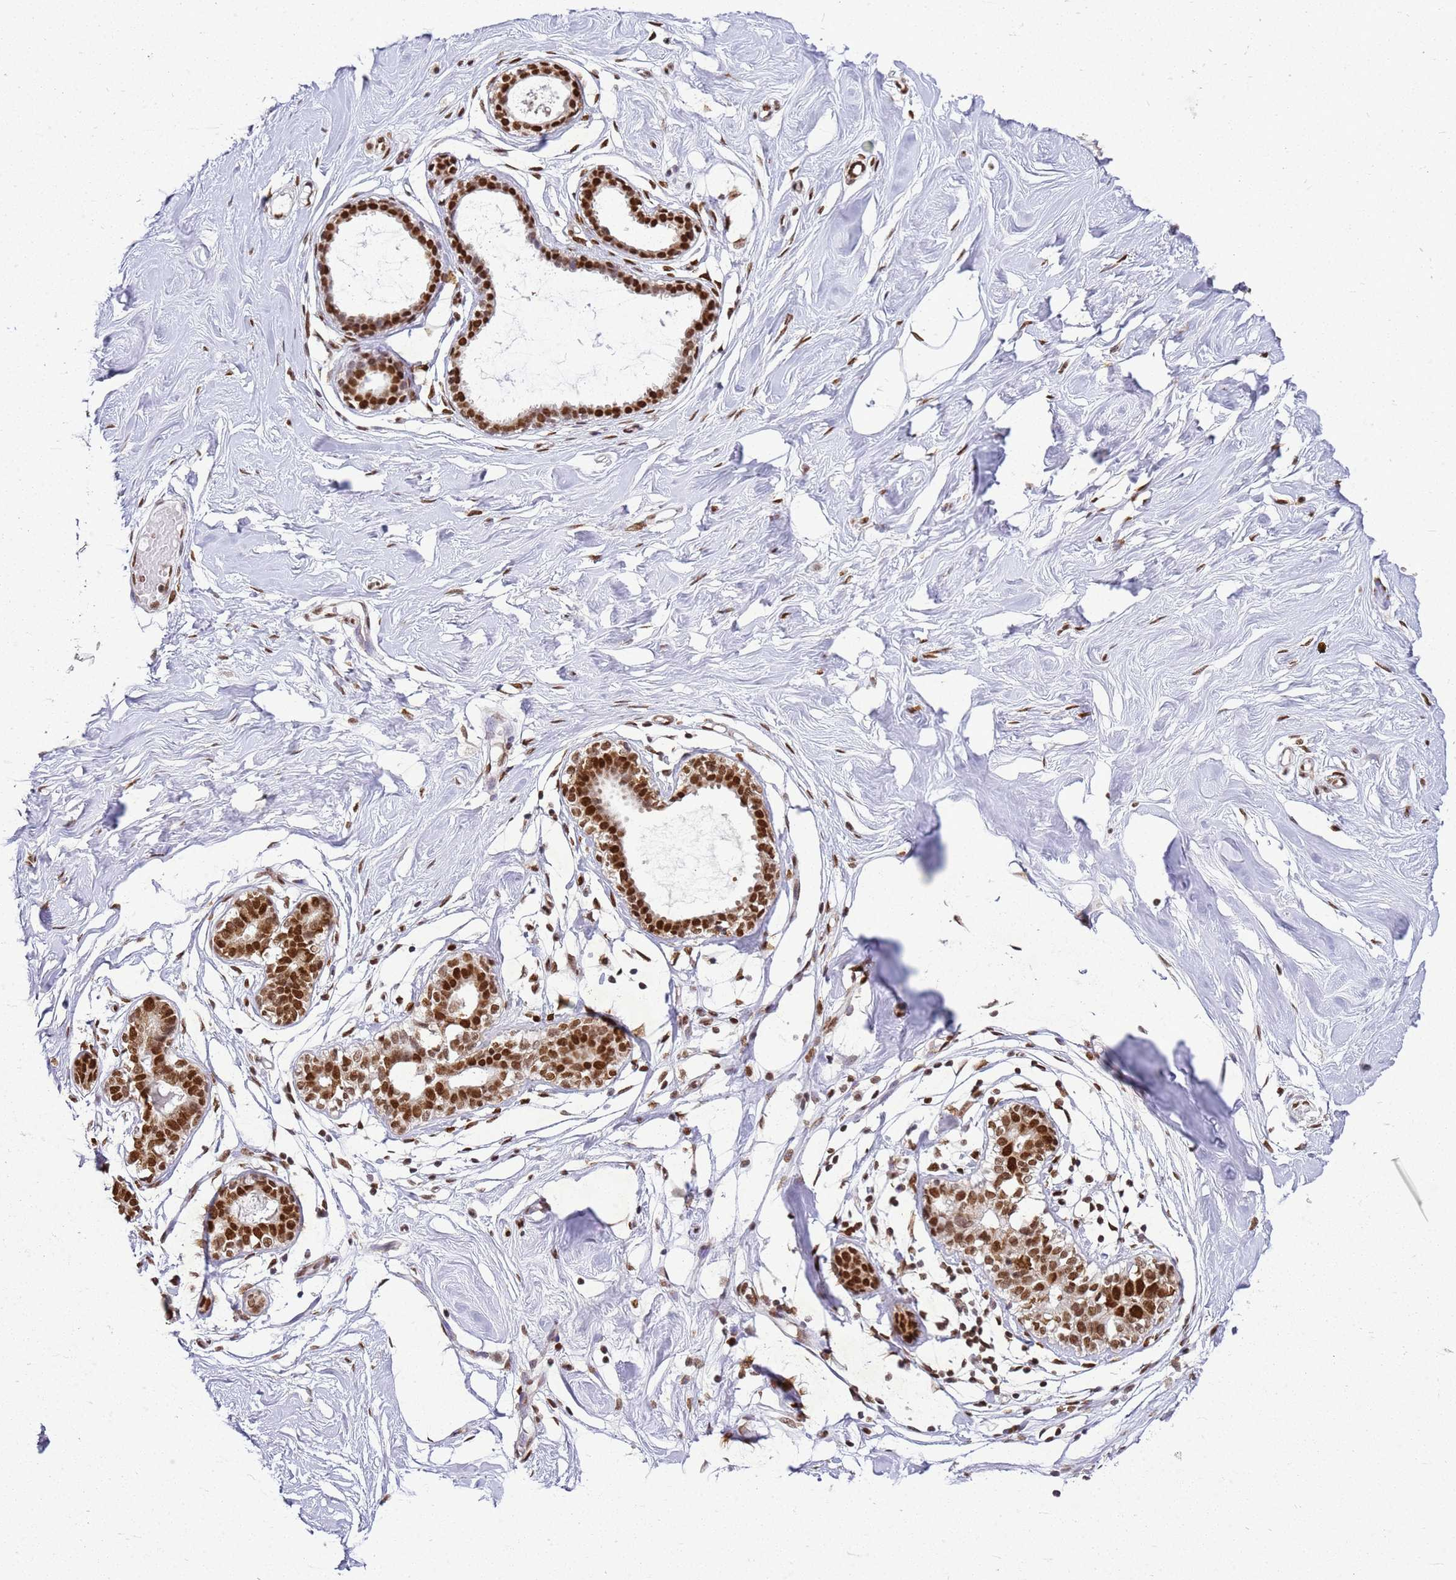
{"staining": {"intensity": "moderate", "quantity": "<25%", "location": "nuclear"}, "tissue": "breast", "cell_type": "Adipocytes", "image_type": "normal", "snomed": [{"axis": "morphology", "description": "Normal tissue, NOS"}, {"axis": "morphology", "description": "Adenoma, NOS"}, {"axis": "topography", "description": "Breast"}], "caption": "A high-resolution histopathology image shows immunohistochemistry (IHC) staining of normal breast, which demonstrates moderate nuclear positivity in about <25% of adipocytes.", "gene": "APEX1", "patient": {"sex": "female", "age": 23}}